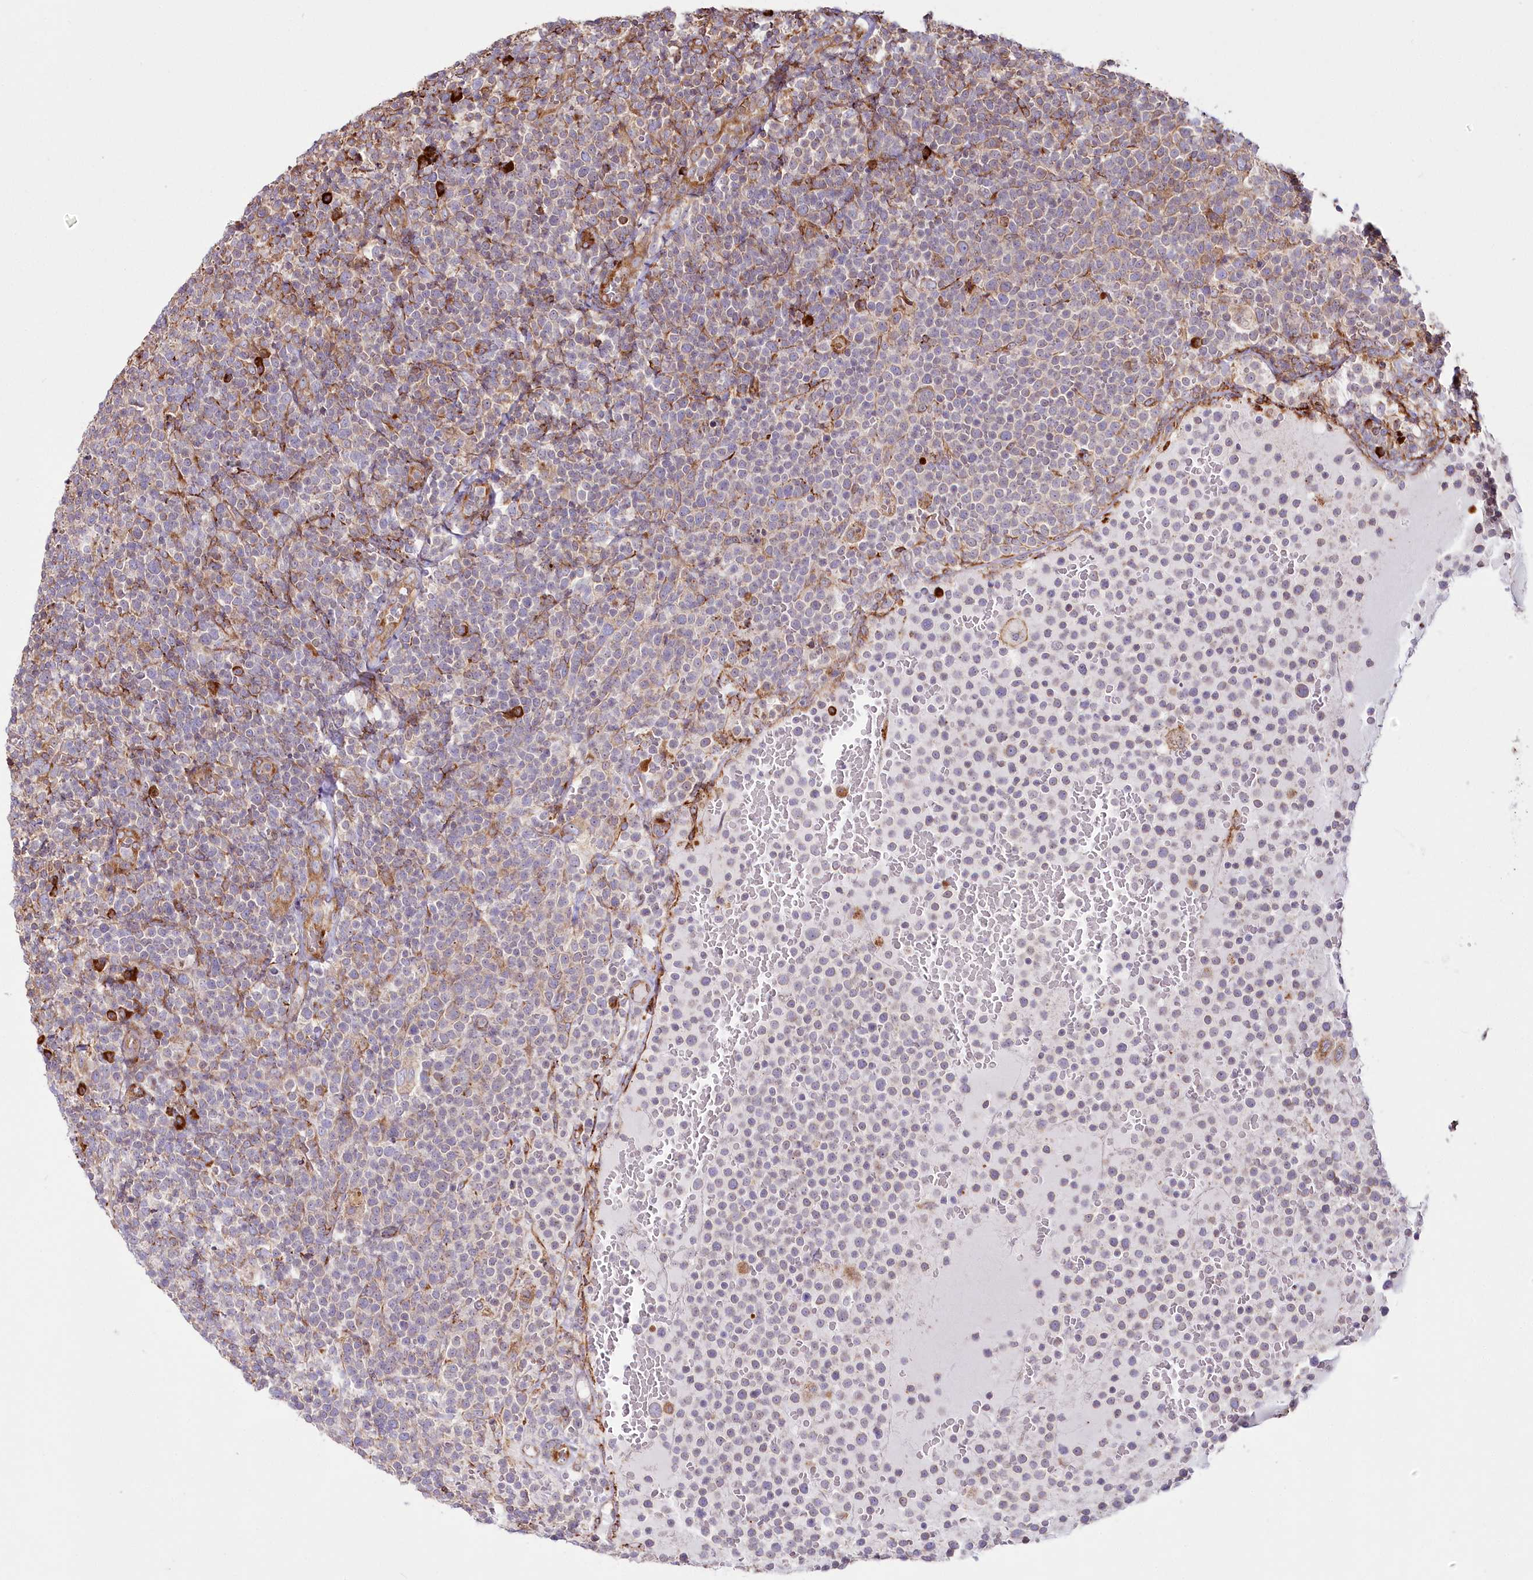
{"staining": {"intensity": "moderate", "quantity": "<25%", "location": "cytoplasmic/membranous"}, "tissue": "lymphoma", "cell_type": "Tumor cells", "image_type": "cancer", "snomed": [{"axis": "morphology", "description": "Malignant lymphoma, non-Hodgkin's type, High grade"}, {"axis": "topography", "description": "Lymph node"}], "caption": "Lymphoma stained for a protein (brown) shows moderate cytoplasmic/membranous positive staining in about <25% of tumor cells.", "gene": "POGLUT1", "patient": {"sex": "male", "age": 61}}